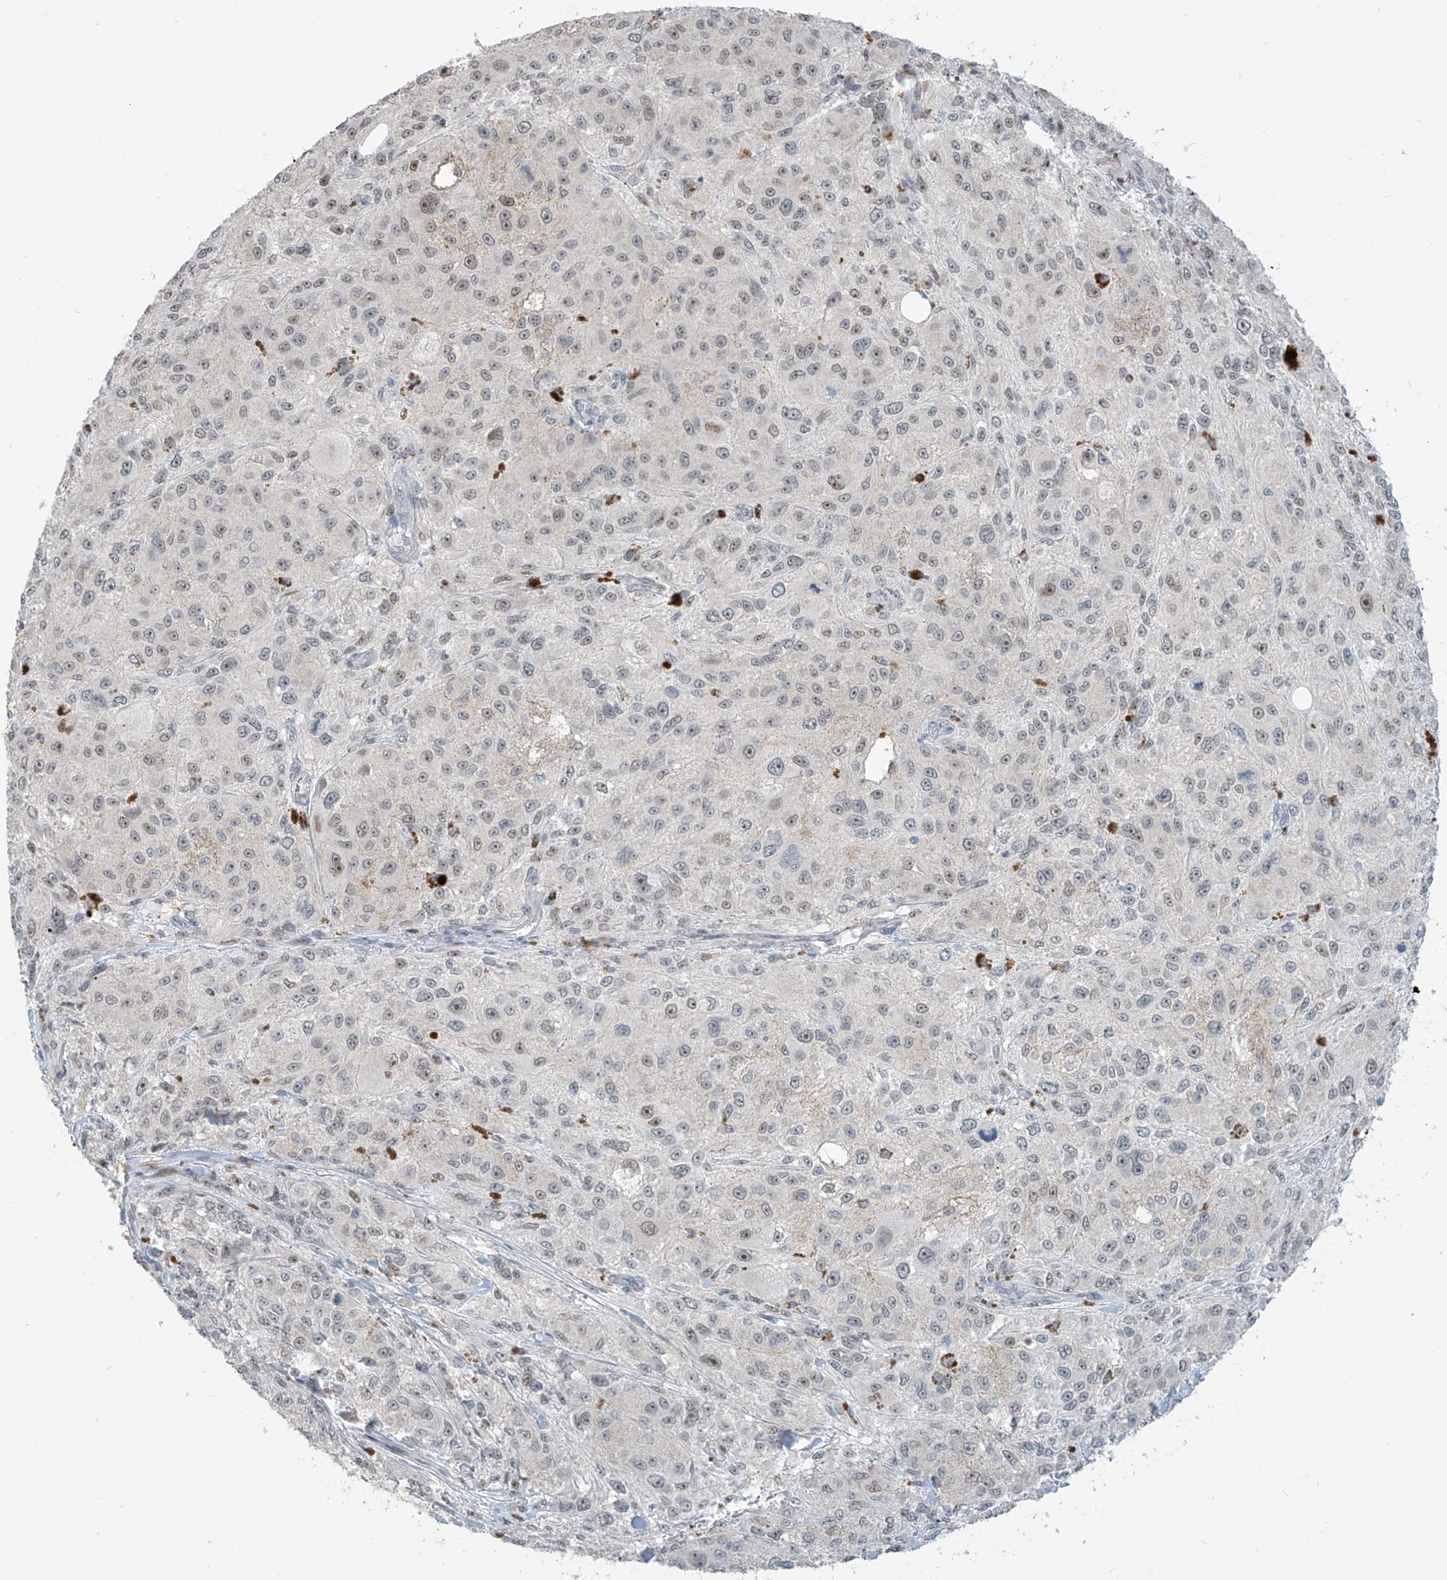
{"staining": {"intensity": "weak", "quantity": "25%-75%", "location": "nuclear"}, "tissue": "melanoma", "cell_type": "Tumor cells", "image_type": "cancer", "snomed": [{"axis": "morphology", "description": "Necrosis, NOS"}, {"axis": "morphology", "description": "Malignant melanoma, NOS"}, {"axis": "topography", "description": "Skin"}], "caption": "Immunohistochemistry (IHC) photomicrograph of malignant melanoma stained for a protein (brown), which shows low levels of weak nuclear positivity in approximately 25%-75% of tumor cells.", "gene": "METAP1D", "patient": {"sex": "female", "age": 87}}